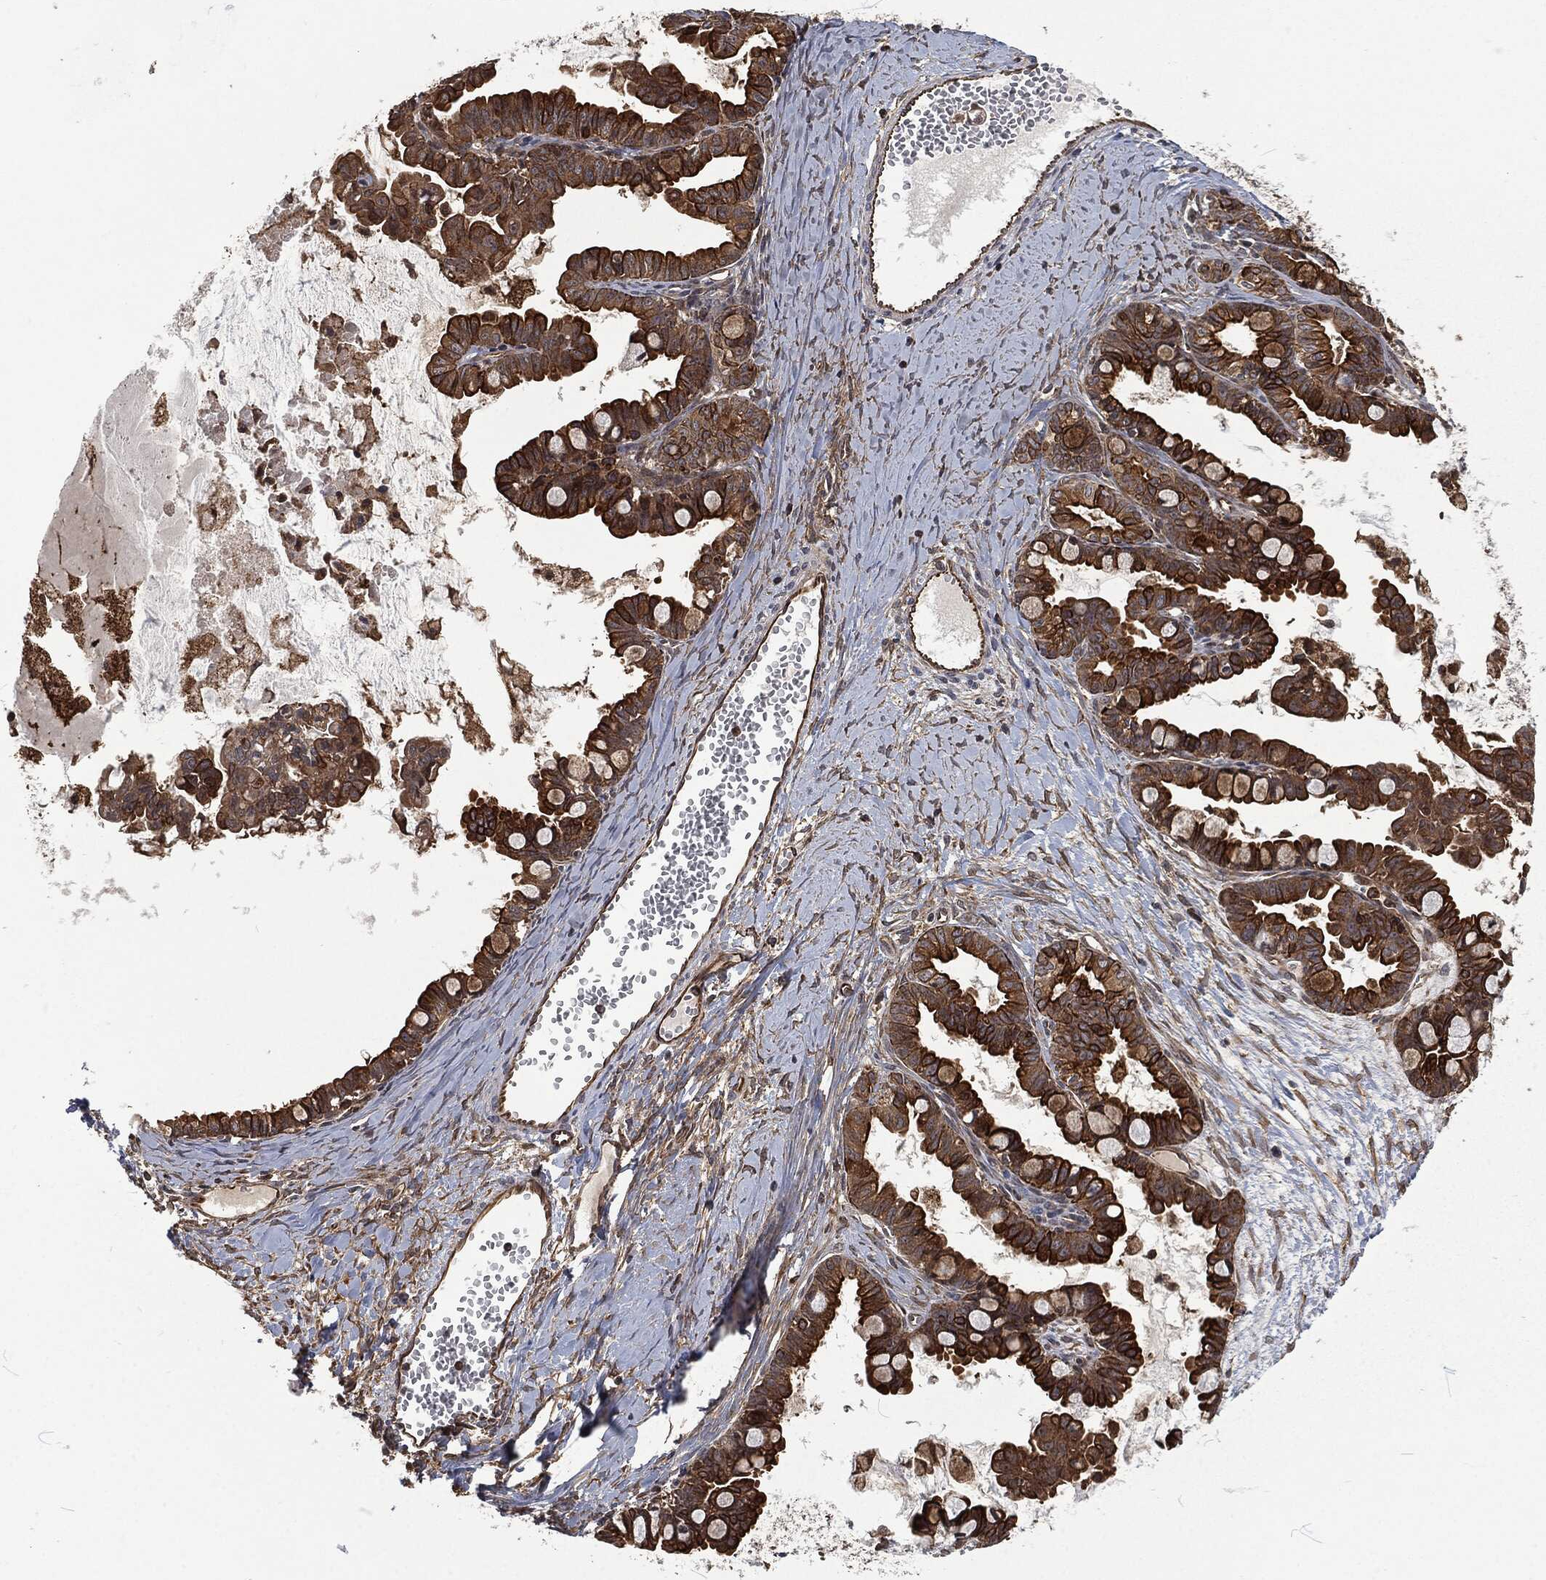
{"staining": {"intensity": "strong", "quantity": ">75%", "location": "cytoplasmic/membranous"}, "tissue": "ovarian cancer", "cell_type": "Tumor cells", "image_type": "cancer", "snomed": [{"axis": "morphology", "description": "Cystadenocarcinoma, mucinous, NOS"}, {"axis": "topography", "description": "Ovary"}], "caption": "Tumor cells reveal strong cytoplasmic/membranous expression in about >75% of cells in ovarian cancer (mucinous cystadenocarcinoma). The staining was performed using DAB (3,3'-diaminobenzidine), with brown indicating positive protein expression. Nuclei are stained blue with hematoxylin.", "gene": "RFTN1", "patient": {"sex": "female", "age": 63}}